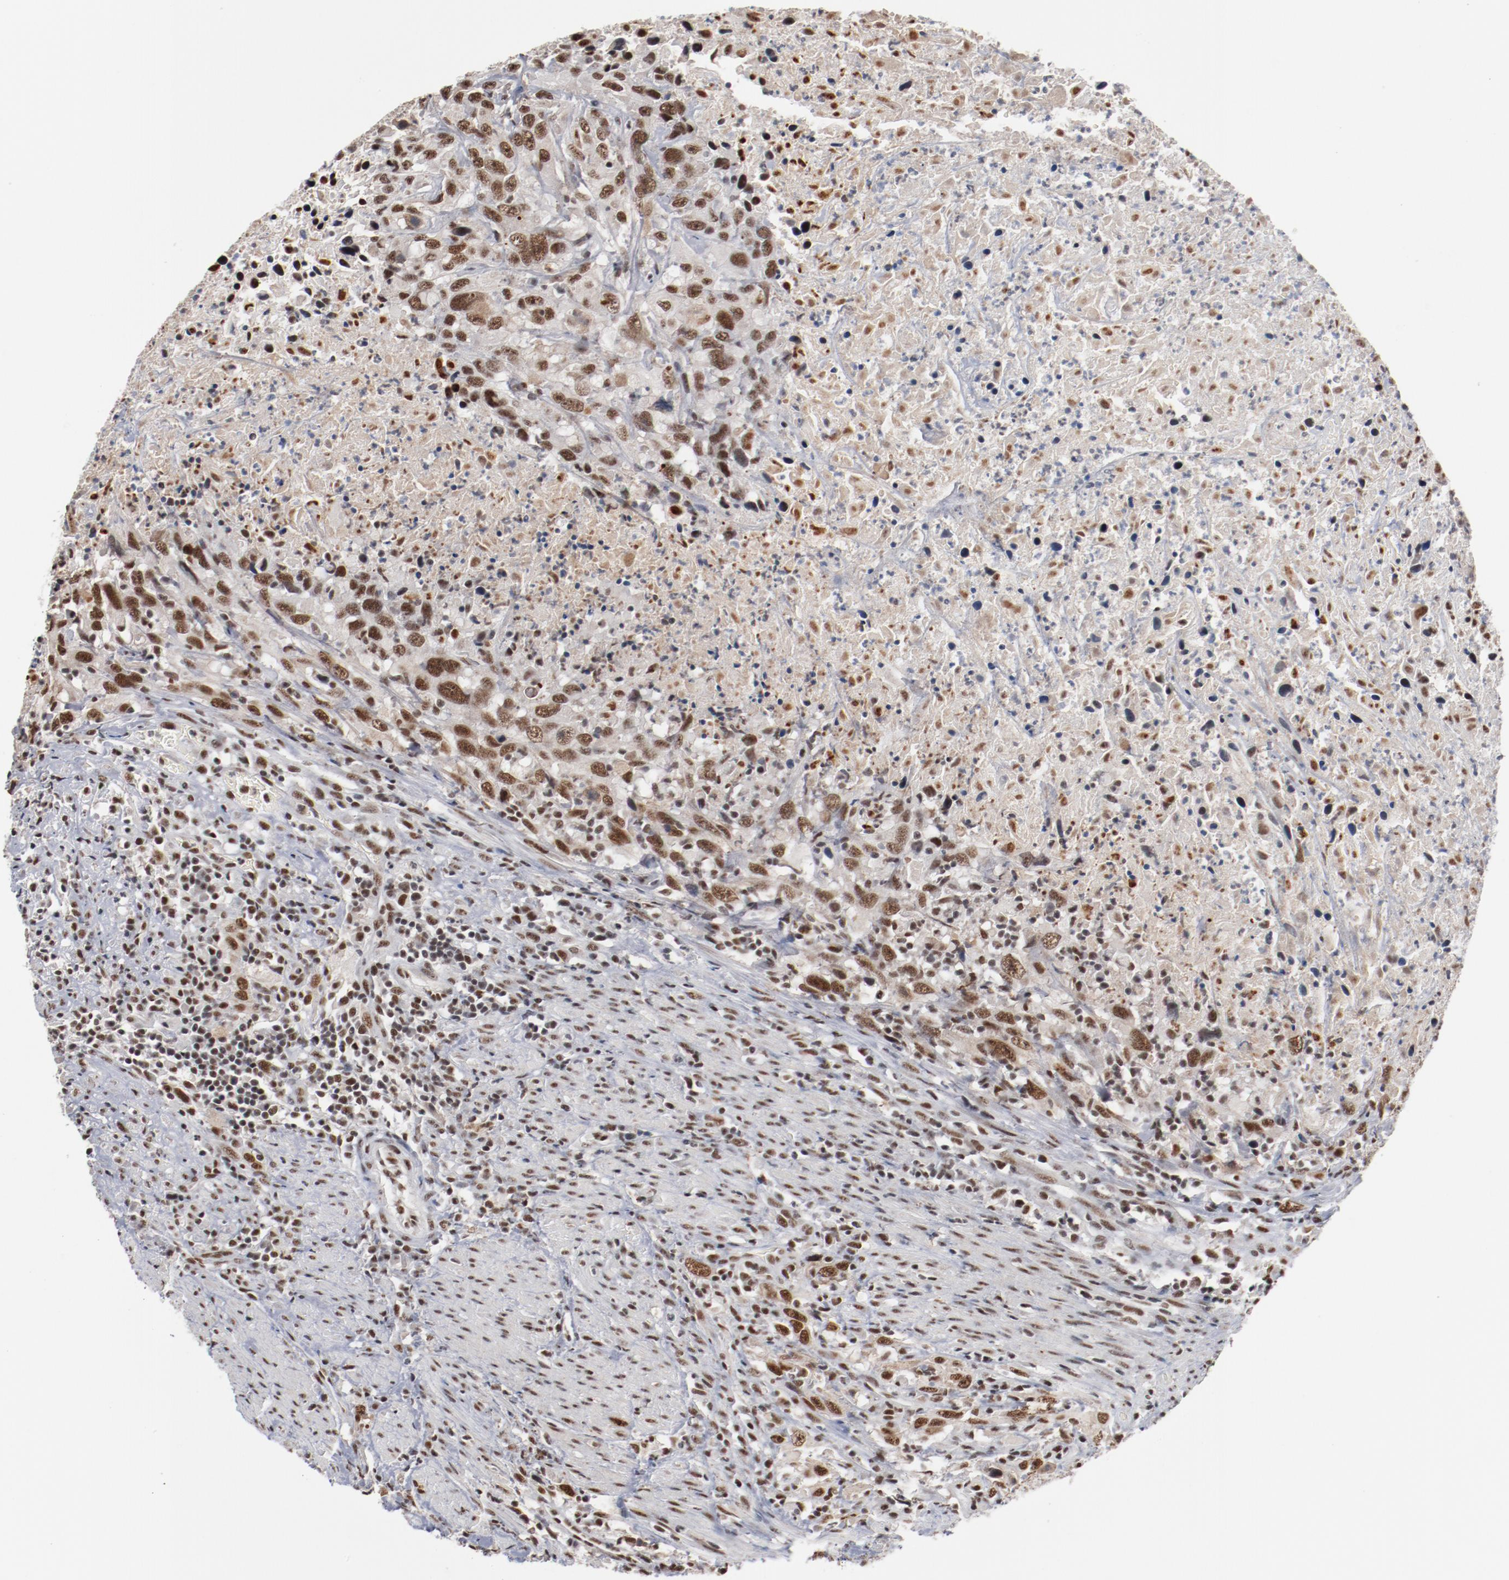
{"staining": {"intensity": "moderate", "quantity": ">75%", "location": "cytoplasmic/membranous,nuclear"}, "tissue": "urothelial cancer", "cell_type": "Tumor cells", "image_type": "cancer", "snomed": [{"axis": "morphology", "description": "Urothelial carcinoma, High grade"}, {"axis": "topography", "description": "Urinary bladder"}], "caption": "Urothelial cancer stained with a brown dye shows moderate cytoplasmic/membranous and nuclear positive positivity in about >75% of tumor cells.", "gene": "BUB3", "patient": {"sex": "male", "age": 61}}